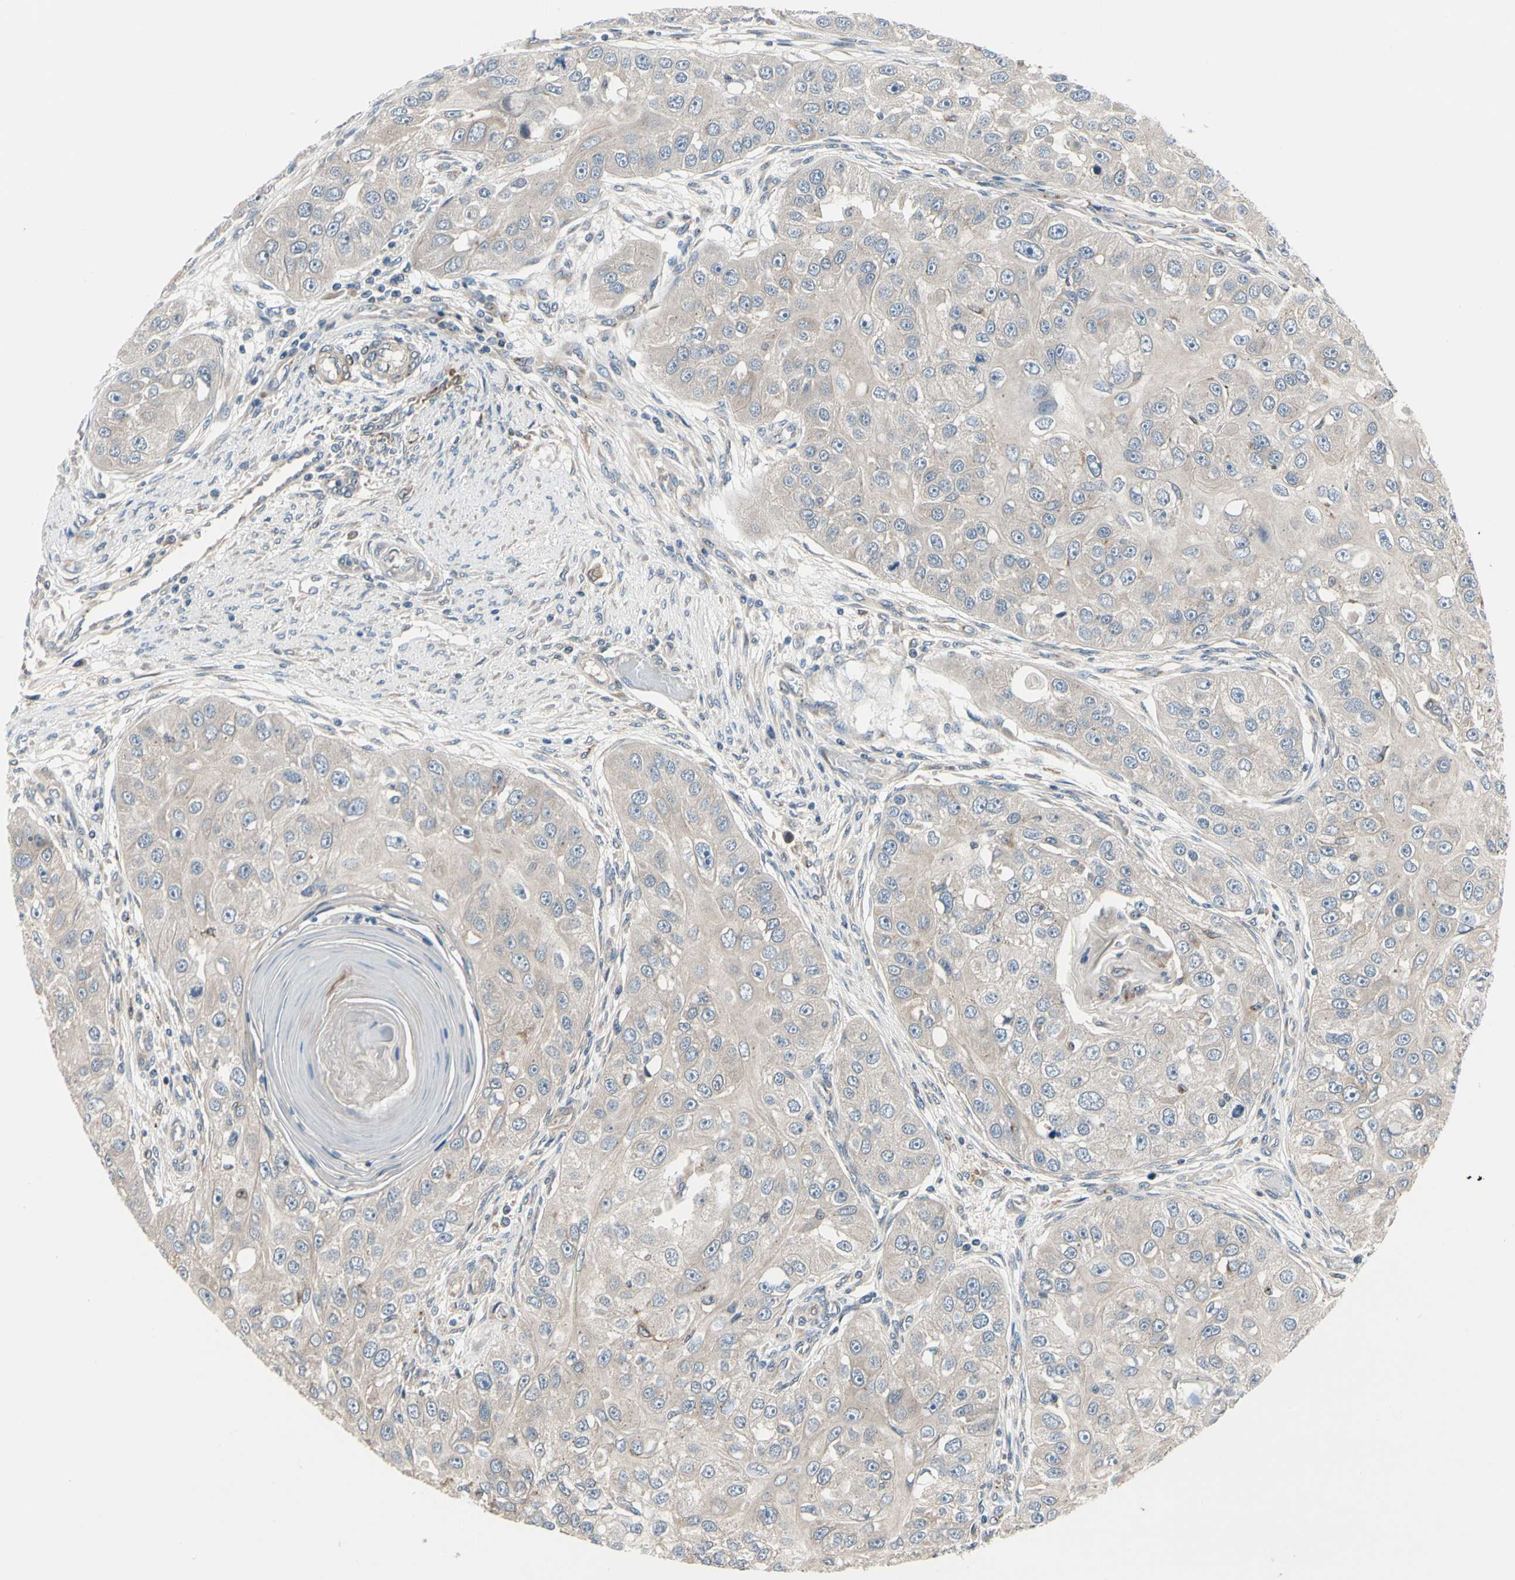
{"staining": {"intensity": "negative", "quantity": "none", "location": "none"}, "tissue": "head and neck cancer", "cell_type": "Tumor cells", "image_type": "cancer", "snomed": [{"axis": "morphology", "description": "Normal tissue, NOS"}, {"axis": "morphology", "description": "Squamous cell carcinoma, NOS"}, {"axis": "topography", "description": "Skeletal muscle"}, {"axis": "topography", "description": "Head-Neck"}], "caption": "An immunohistochemistry (IHC) micrograph of head and neck squamous cell carcinoma is shown. There is no staining in tumor cells of head and neck squamous cell carcinoma.", "gene": "PRKAR2B", "patient": {"sex": "male", "age": 51}}